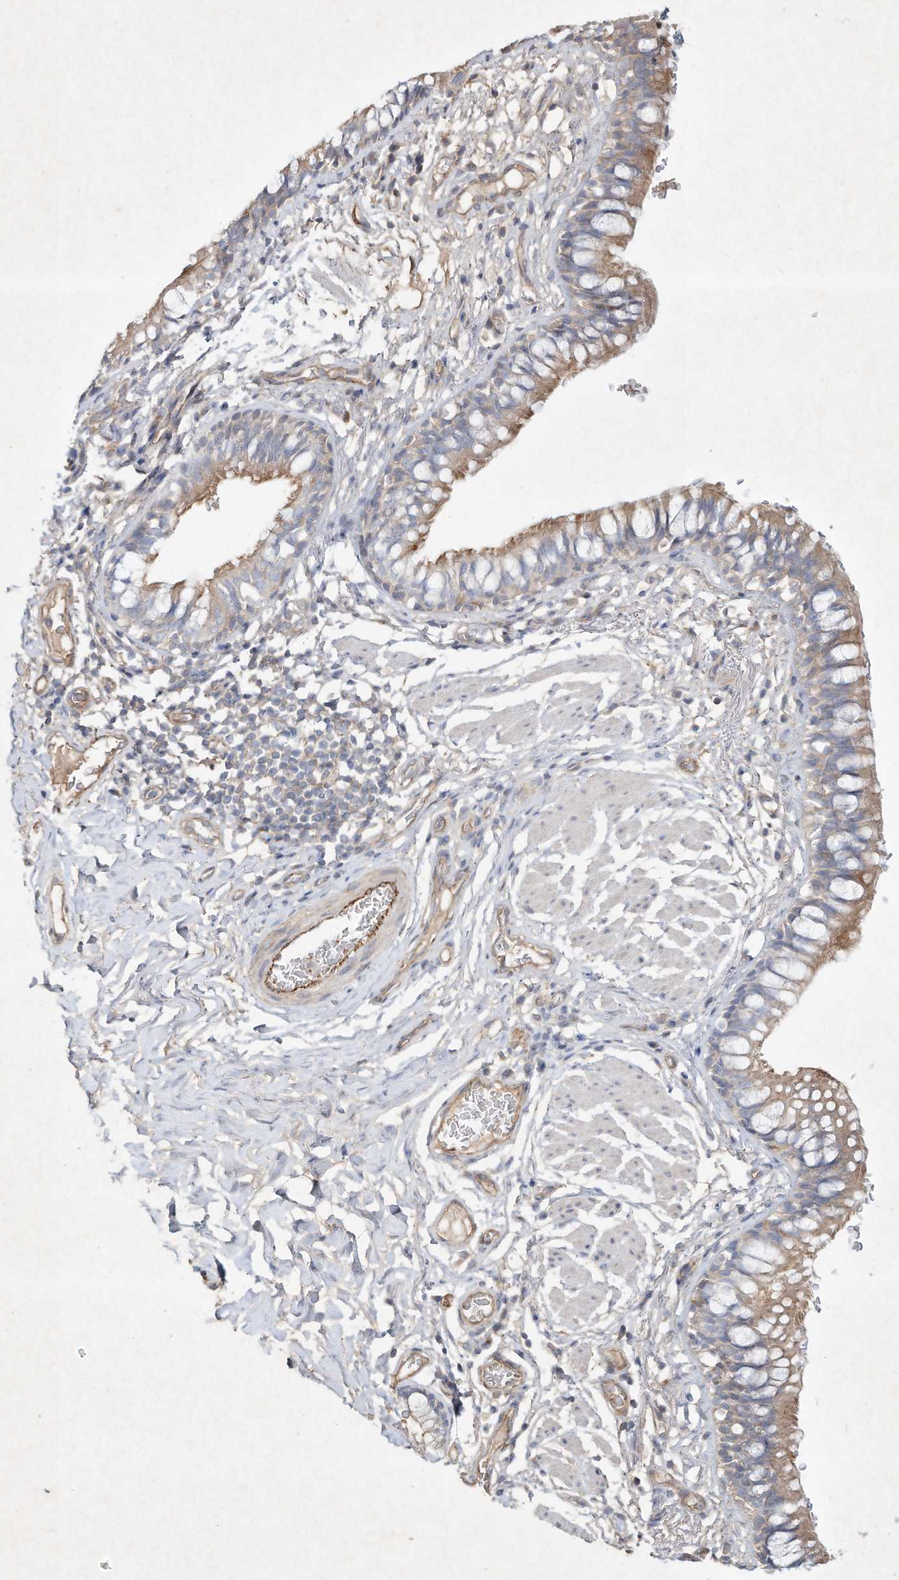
{"staining": {"intensity": "moderate", "quantity": "25%-75%", "location": "cytoplasmic/membranous"}, "tissue": "bronchus", "cell_type": "Respiratory epithelial cells", "image_type": "normal", "snomed": [{"axis": "morphology", "description": "Normal tissue, NOS"}, {"axis": "topography", "description": "Cartilage tissue"}, {"axis": "topography", "description": "Bronchus"}], "caption": "This micrograph displays immunohistochemistry staining of unremarkable human bronchus, with medium moderate cytoplasmic/membranous positivity in approximately 25%-75% of respiratory epithelial cells.", "gene": "HTR5A", "patient": {"sex": "female", "age": 36}}